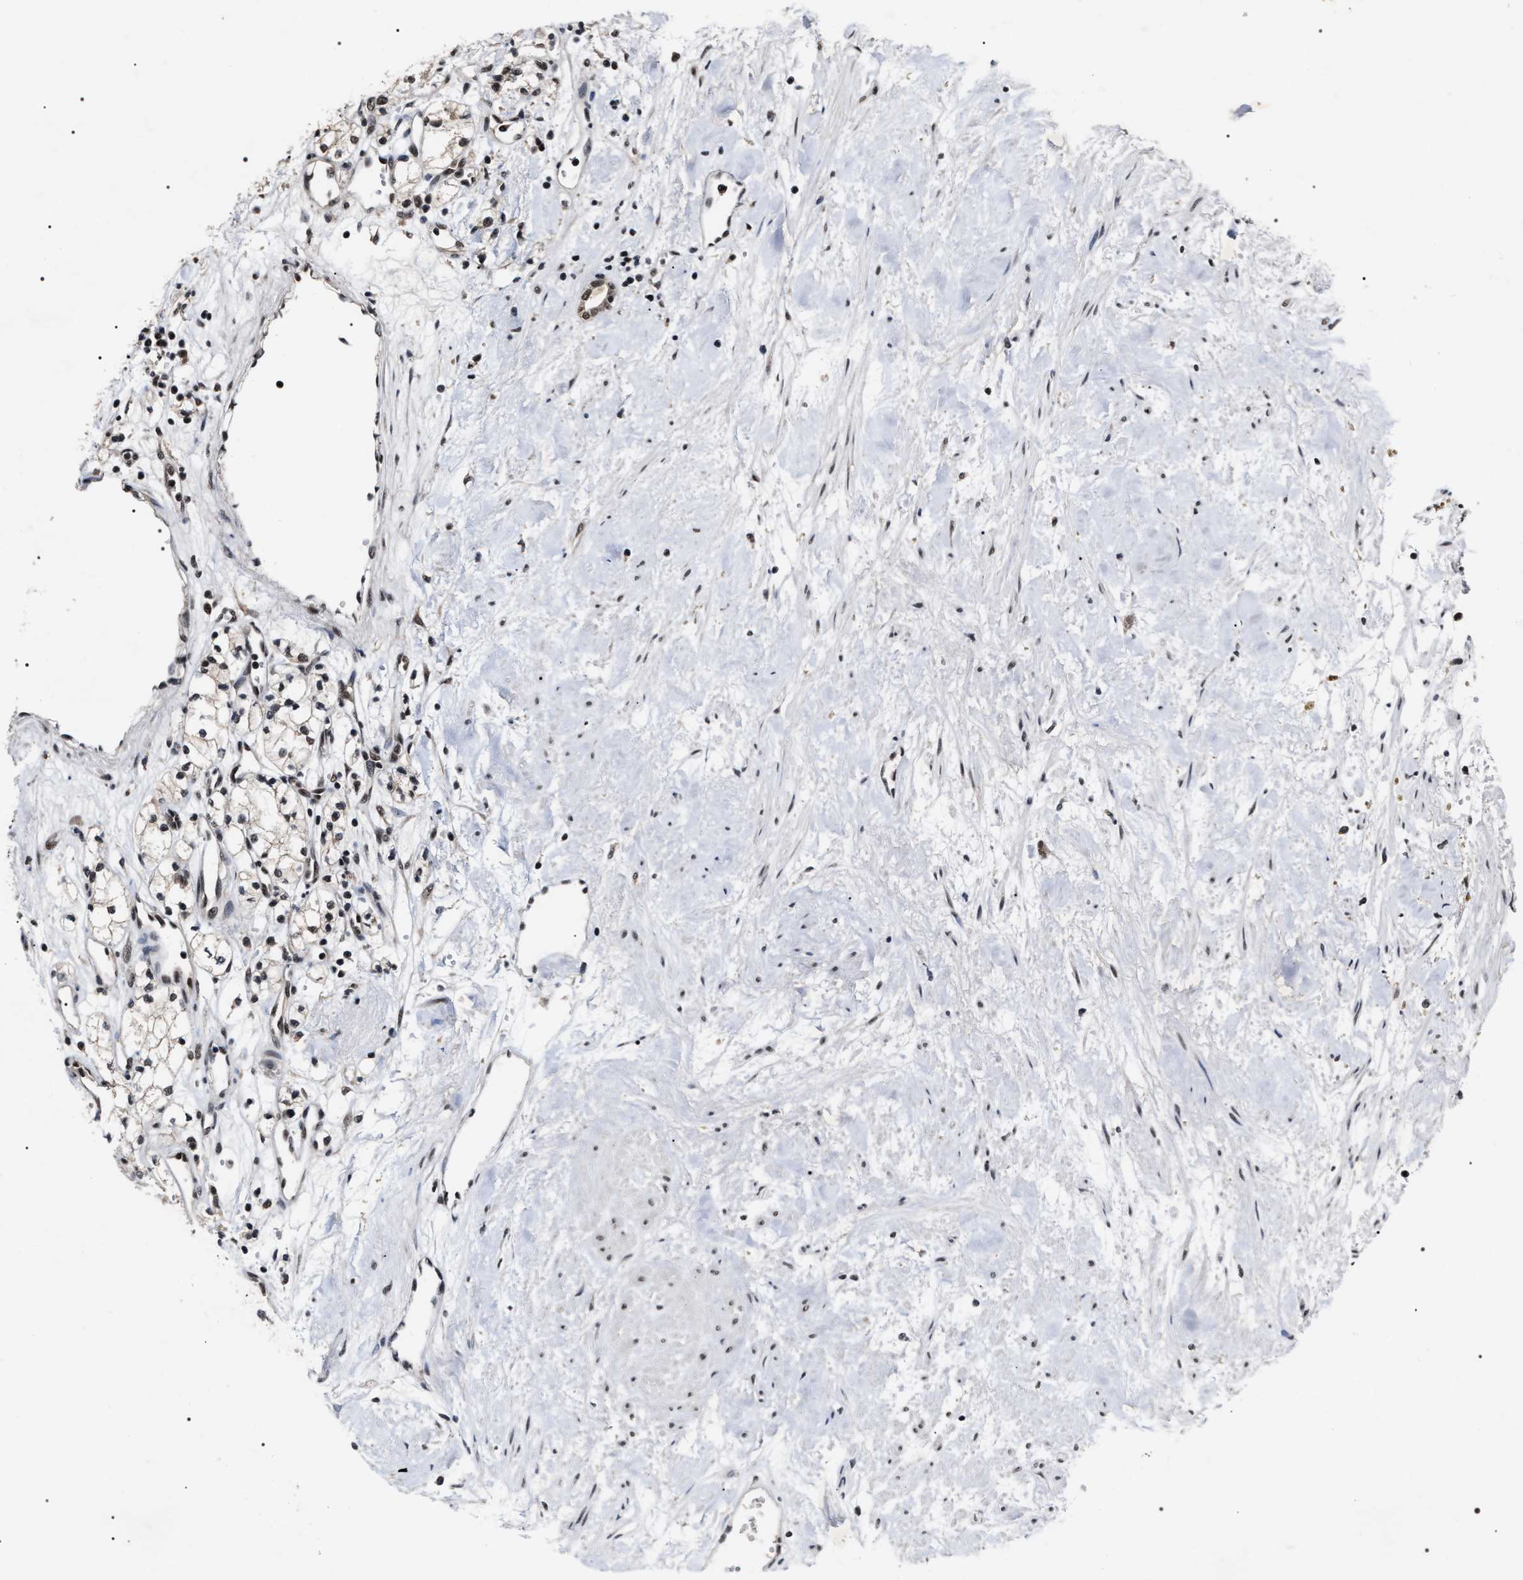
{"staining": {"intensity": "weak", "quantity": "25%-75%", "location": "nuclear"}, "tissue": "renal cancer", "cell_type": "Tumor cells", "image_type": "cancer", "snomed": [{"axis": "morphology", "description": "Adenocarcinoma, NOS"}, {"axis": "topography", "description": "Kidney"}], "caption": "Protein expression analysis of human adenocarcinoma (renal) reveals weak nuclear expression in about 25%-75% of tumor cells. (IHC, brightfield microscopy, high magnification).", "gene": "RRP1B", "patient": {"sex": "male", "age": 59}}